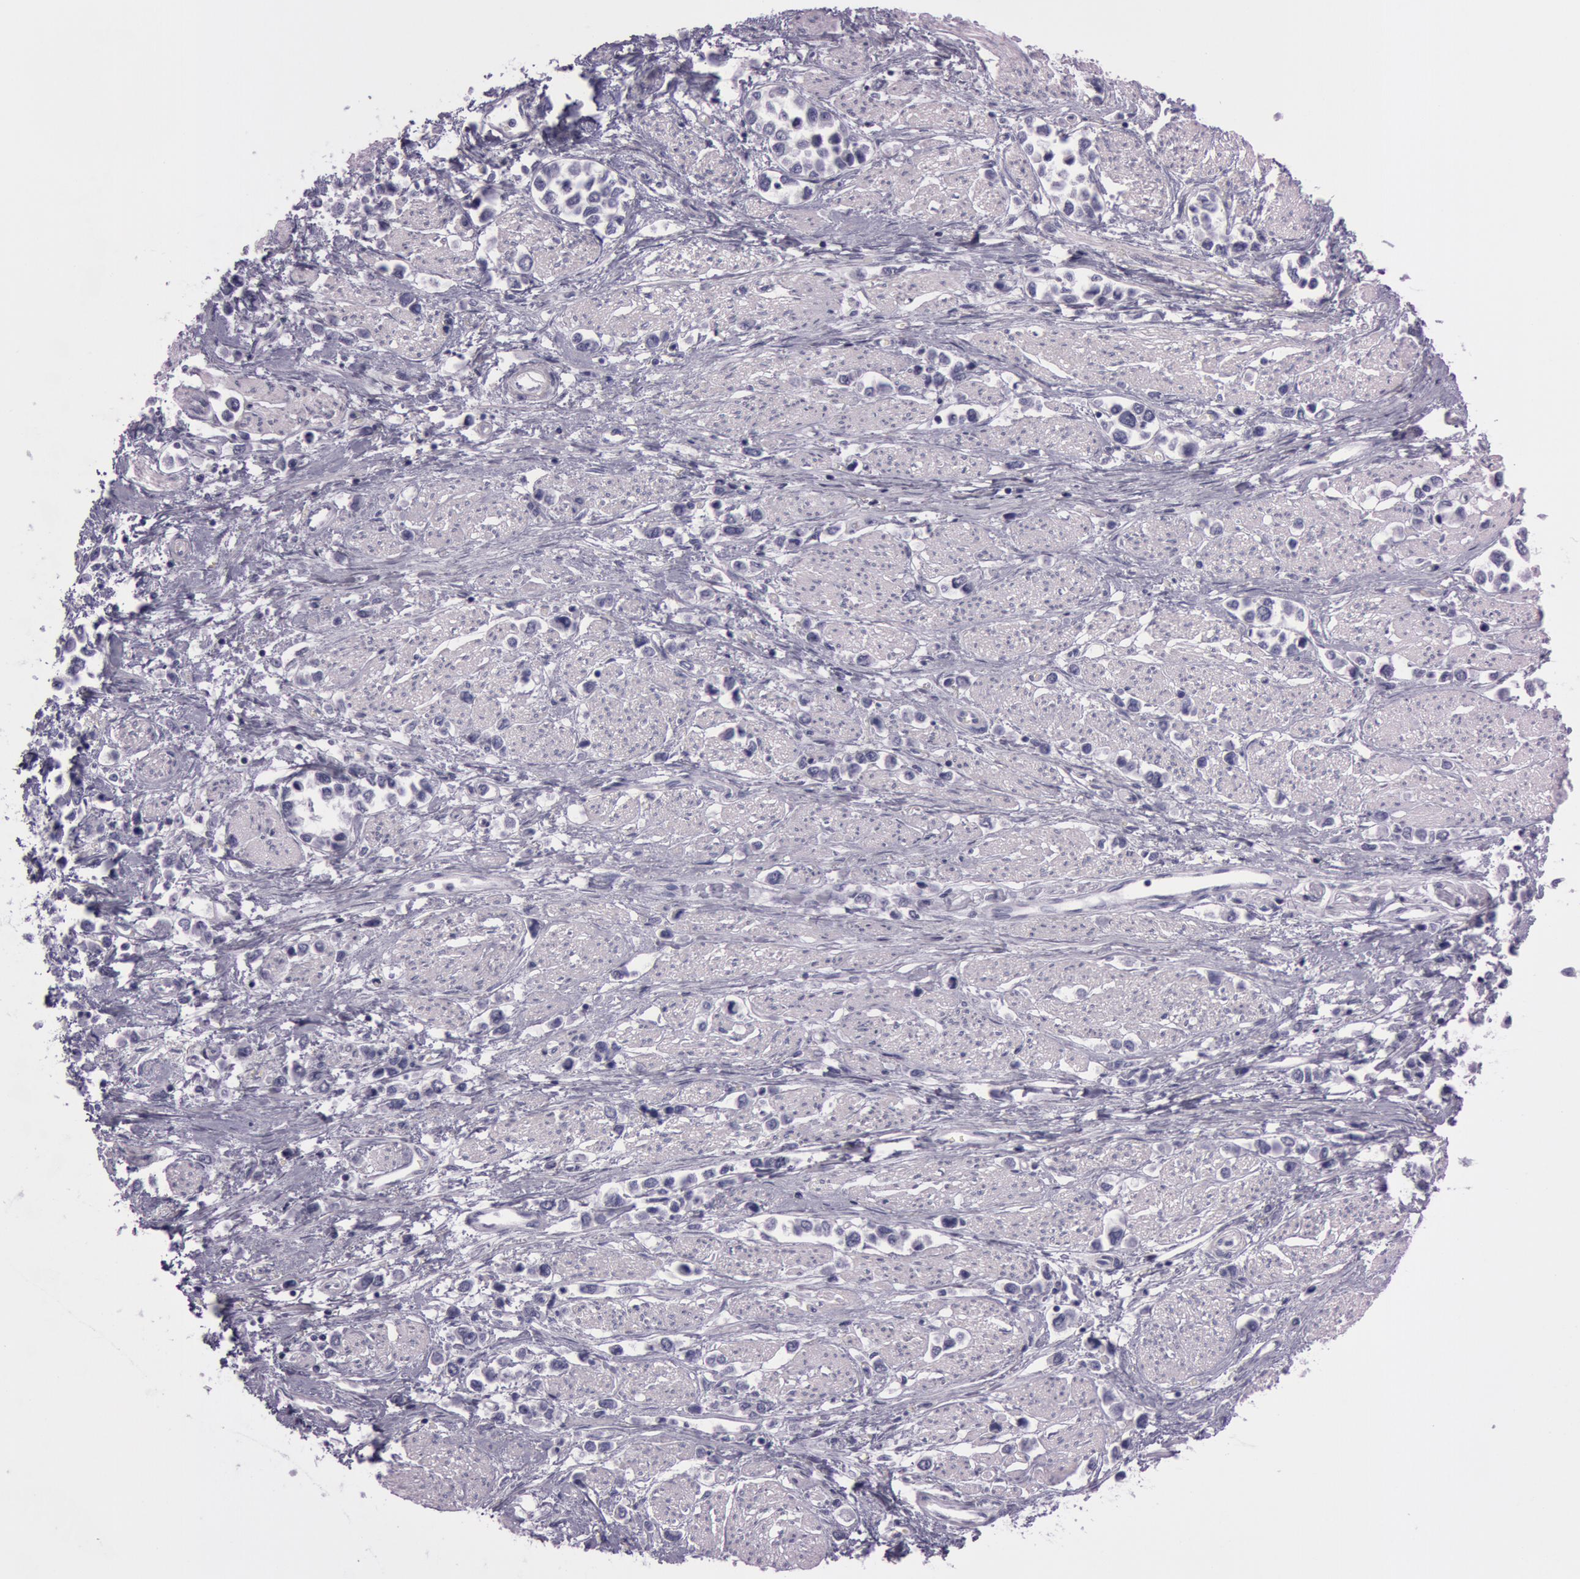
{"staining": {"intensity": "negative", "quantity": "none", "location": "none"}, "tissue": "stomach cancer", "cell_type": "Tumor cells", "image_type": "cancer", "snomed": [{"axis": "morphology", "description": "Adenocarcinoma, NOS"}, {"axis": "topography", "description": "Stomach, upper"}], "caption": "Stomach adenocarcinoma was stained to show a protein in brown. There is no significant staining in tumor cells.", "gene": "S100A7", "patient": {"sex": "male", "age": 76}}